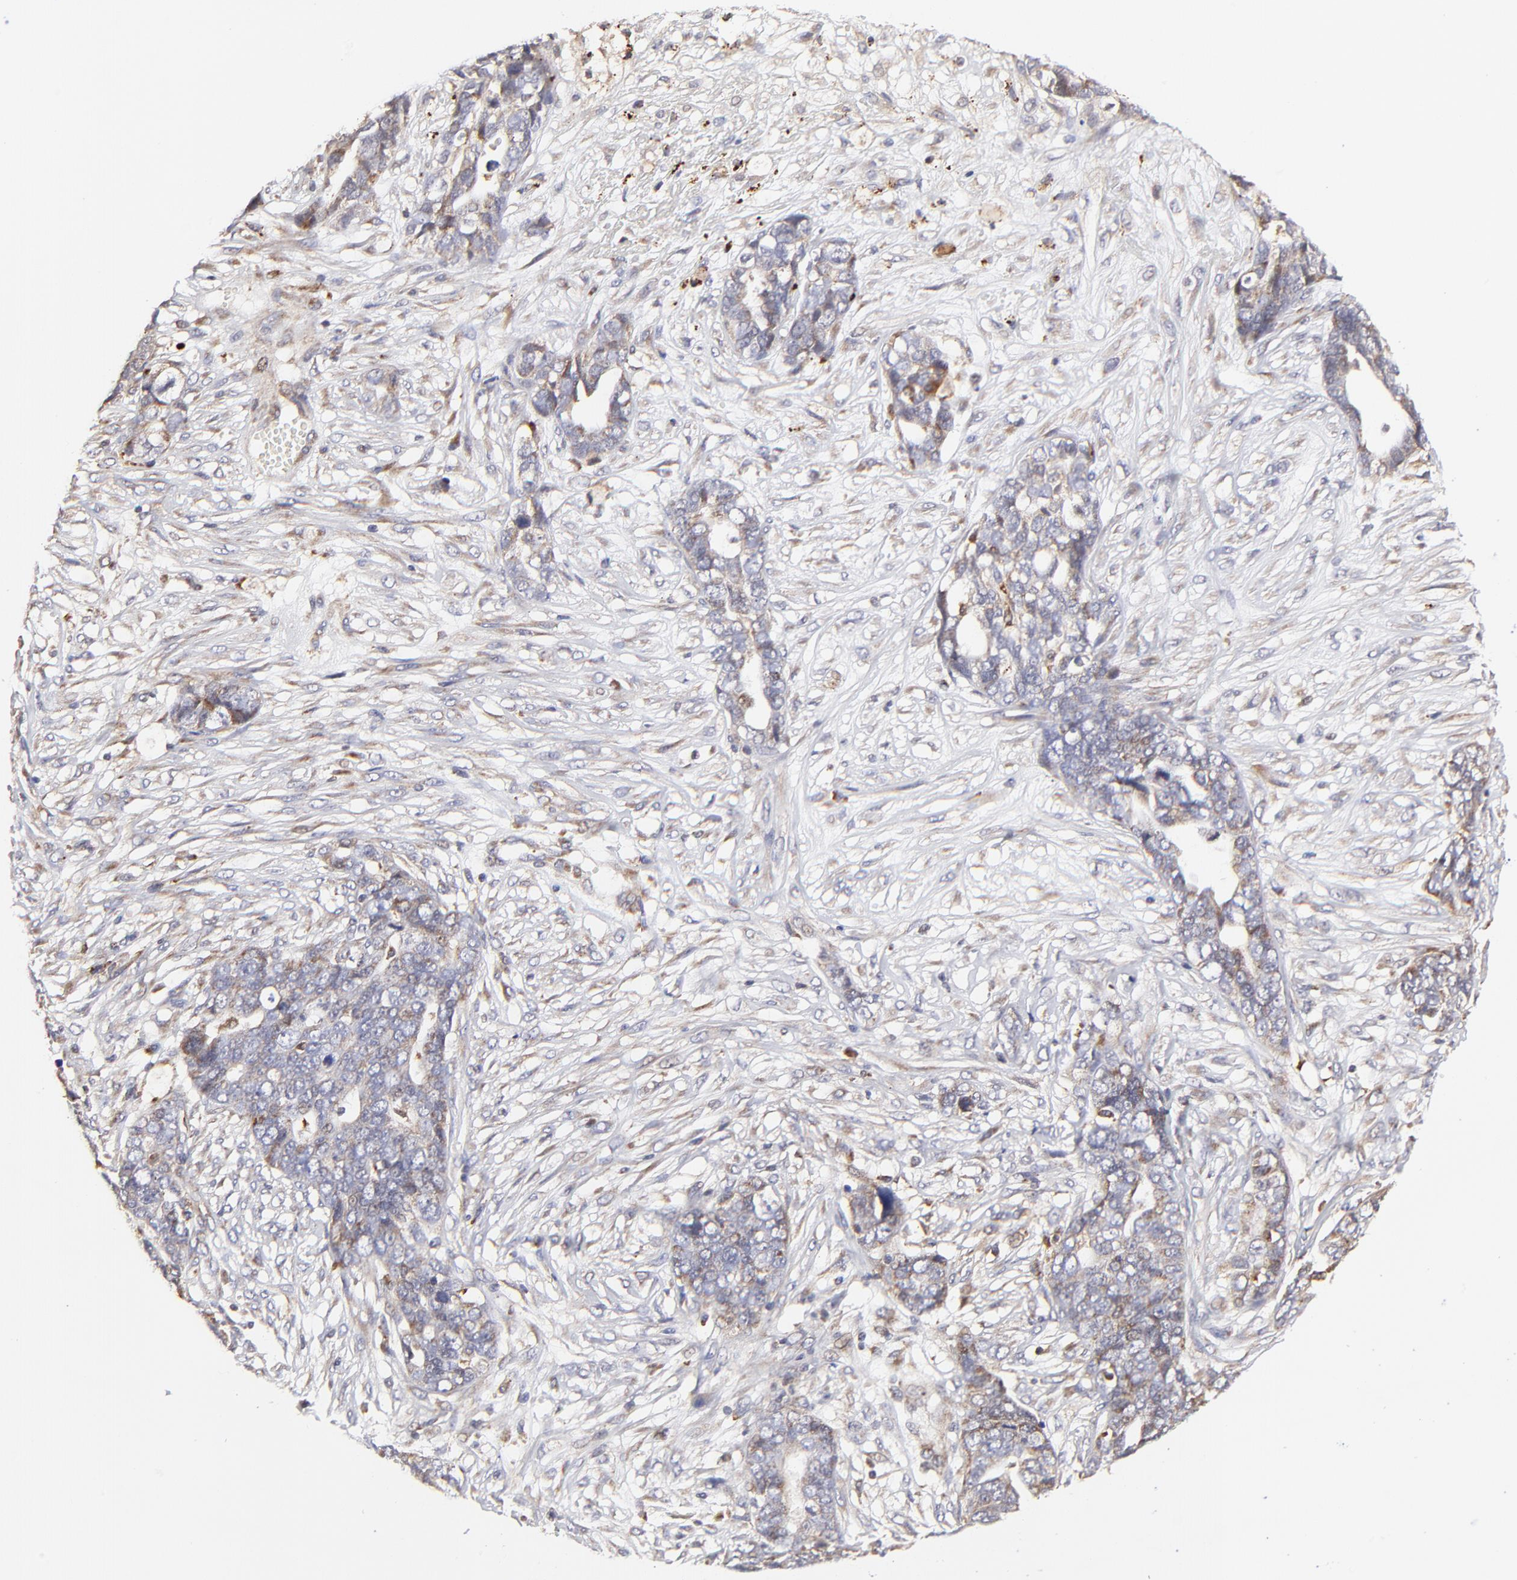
{"staining": {"intensity": "weak", "quantity": "<25%", "location": "cytoplasmic/membranous"}, "tissue": "ovarian cancer", "cell_type": "Tumor cells", "image_type": "cancer", "snomed": [{"axis": "morphology", "description": "Normal tissue, NOS"}, {"axis": "morphology", "description": "Cystadenocarcinoma, serous, NOS"}, {"axis": "topography", "description": "Fallopian tube"}, {"axis": "topography", "description": "Ovary"}], "caption": "This is a micrograph of IHC staining of serous cystadenocarcinoma (ovarian), which shows no staining in tumor cells.", "gene": "MAP2K7", "patient": {"sex": "female", "age": 56}}